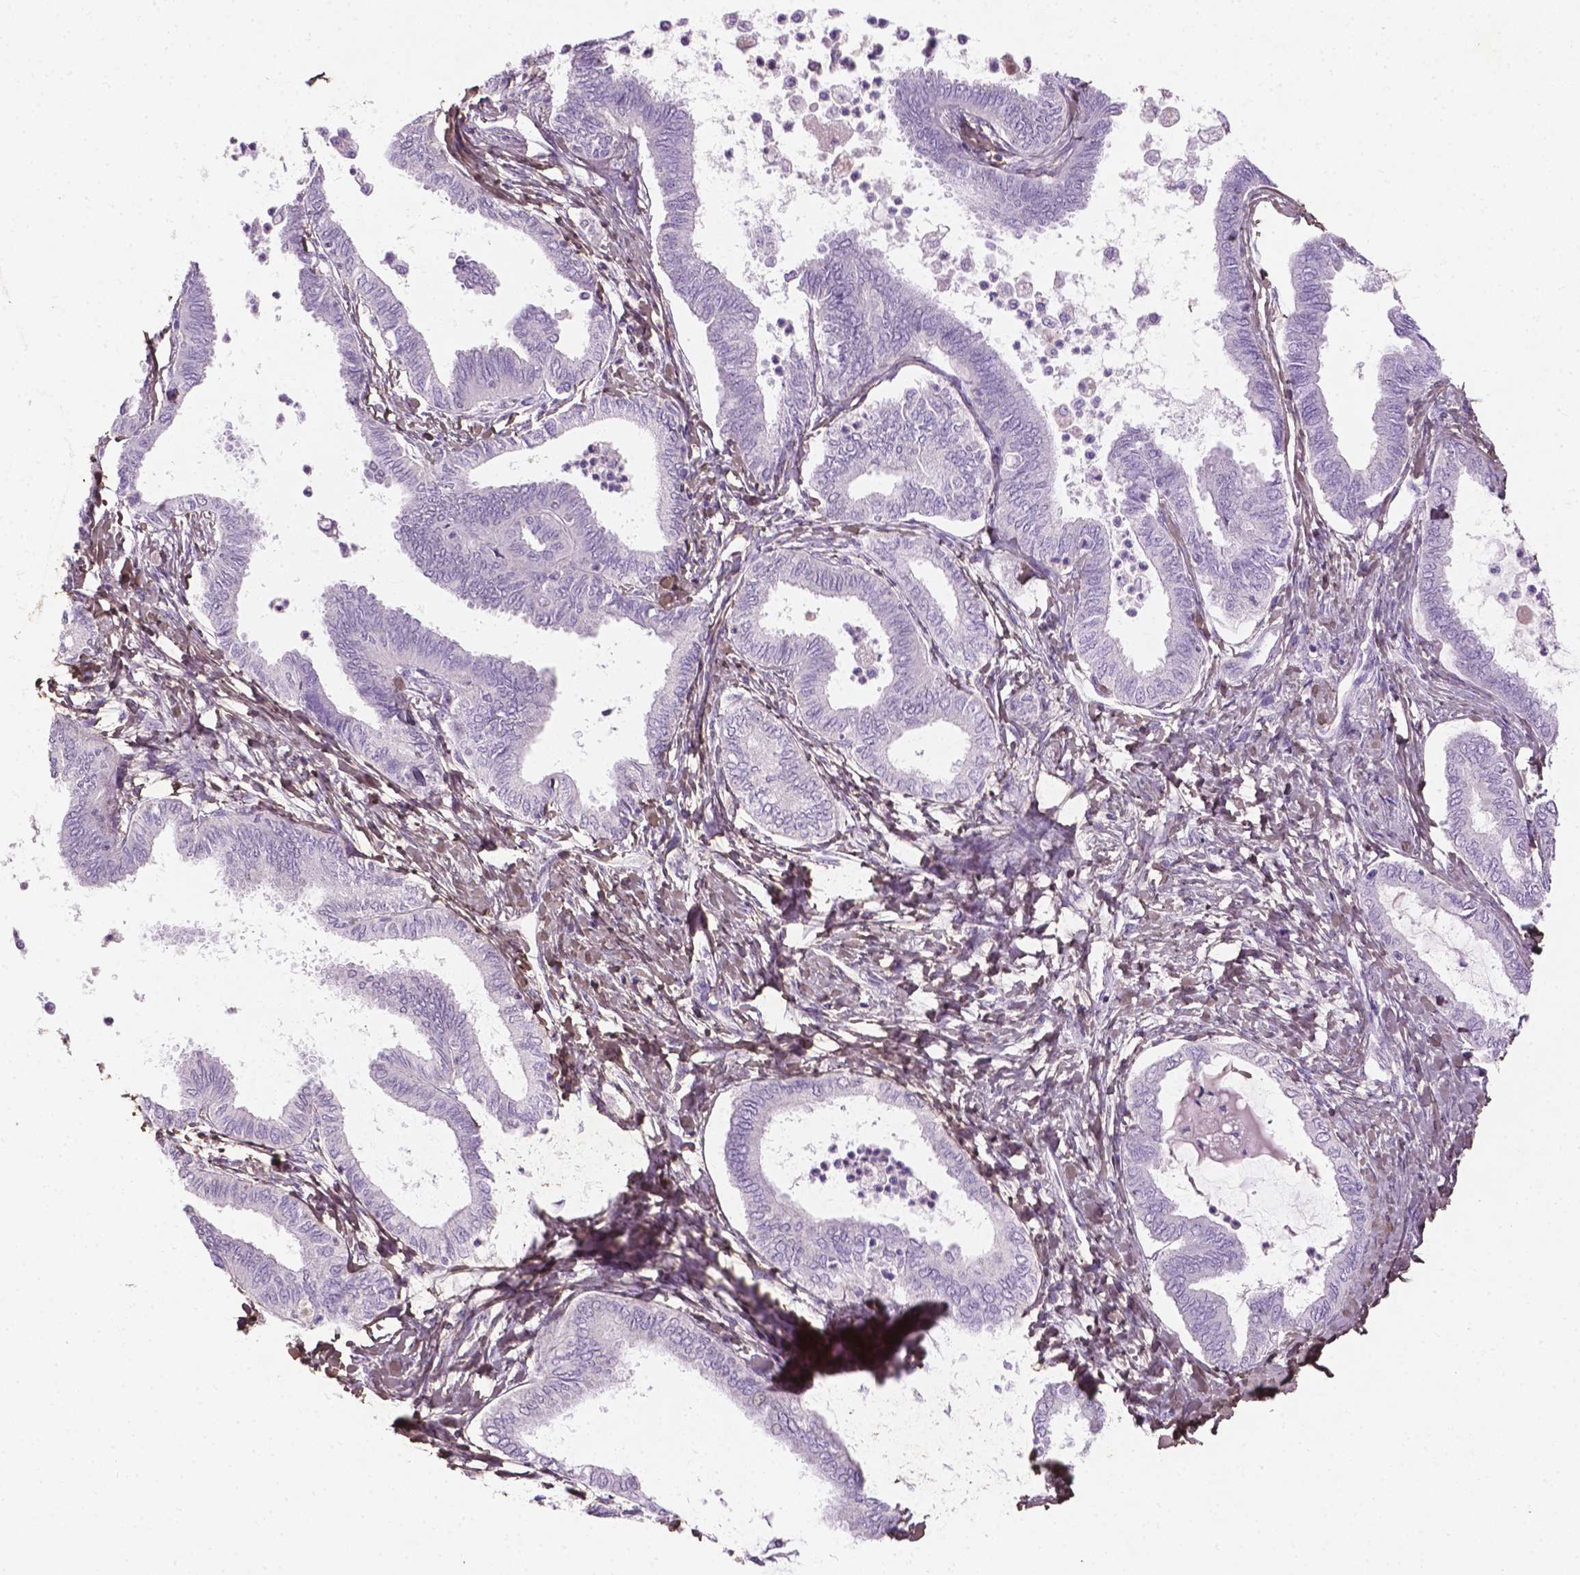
{"staining": {"intensity": "negative", "quantity": "none", "location": "none"}, "tissue": "ovarian cancer", "cell_type": "Tumor cells", "image_type": "cancer", "snomed": [{"axis": "morphology", "description": "Carcinoma, endometroid"}, {"axis": "topography", "description": "Ovary"}], "caption": "Tumor cells show no significant protein expression in ovarian endometroid carcinoma.", "gene": "DLG2", "patient": {"sex": "female", "age": 70}}